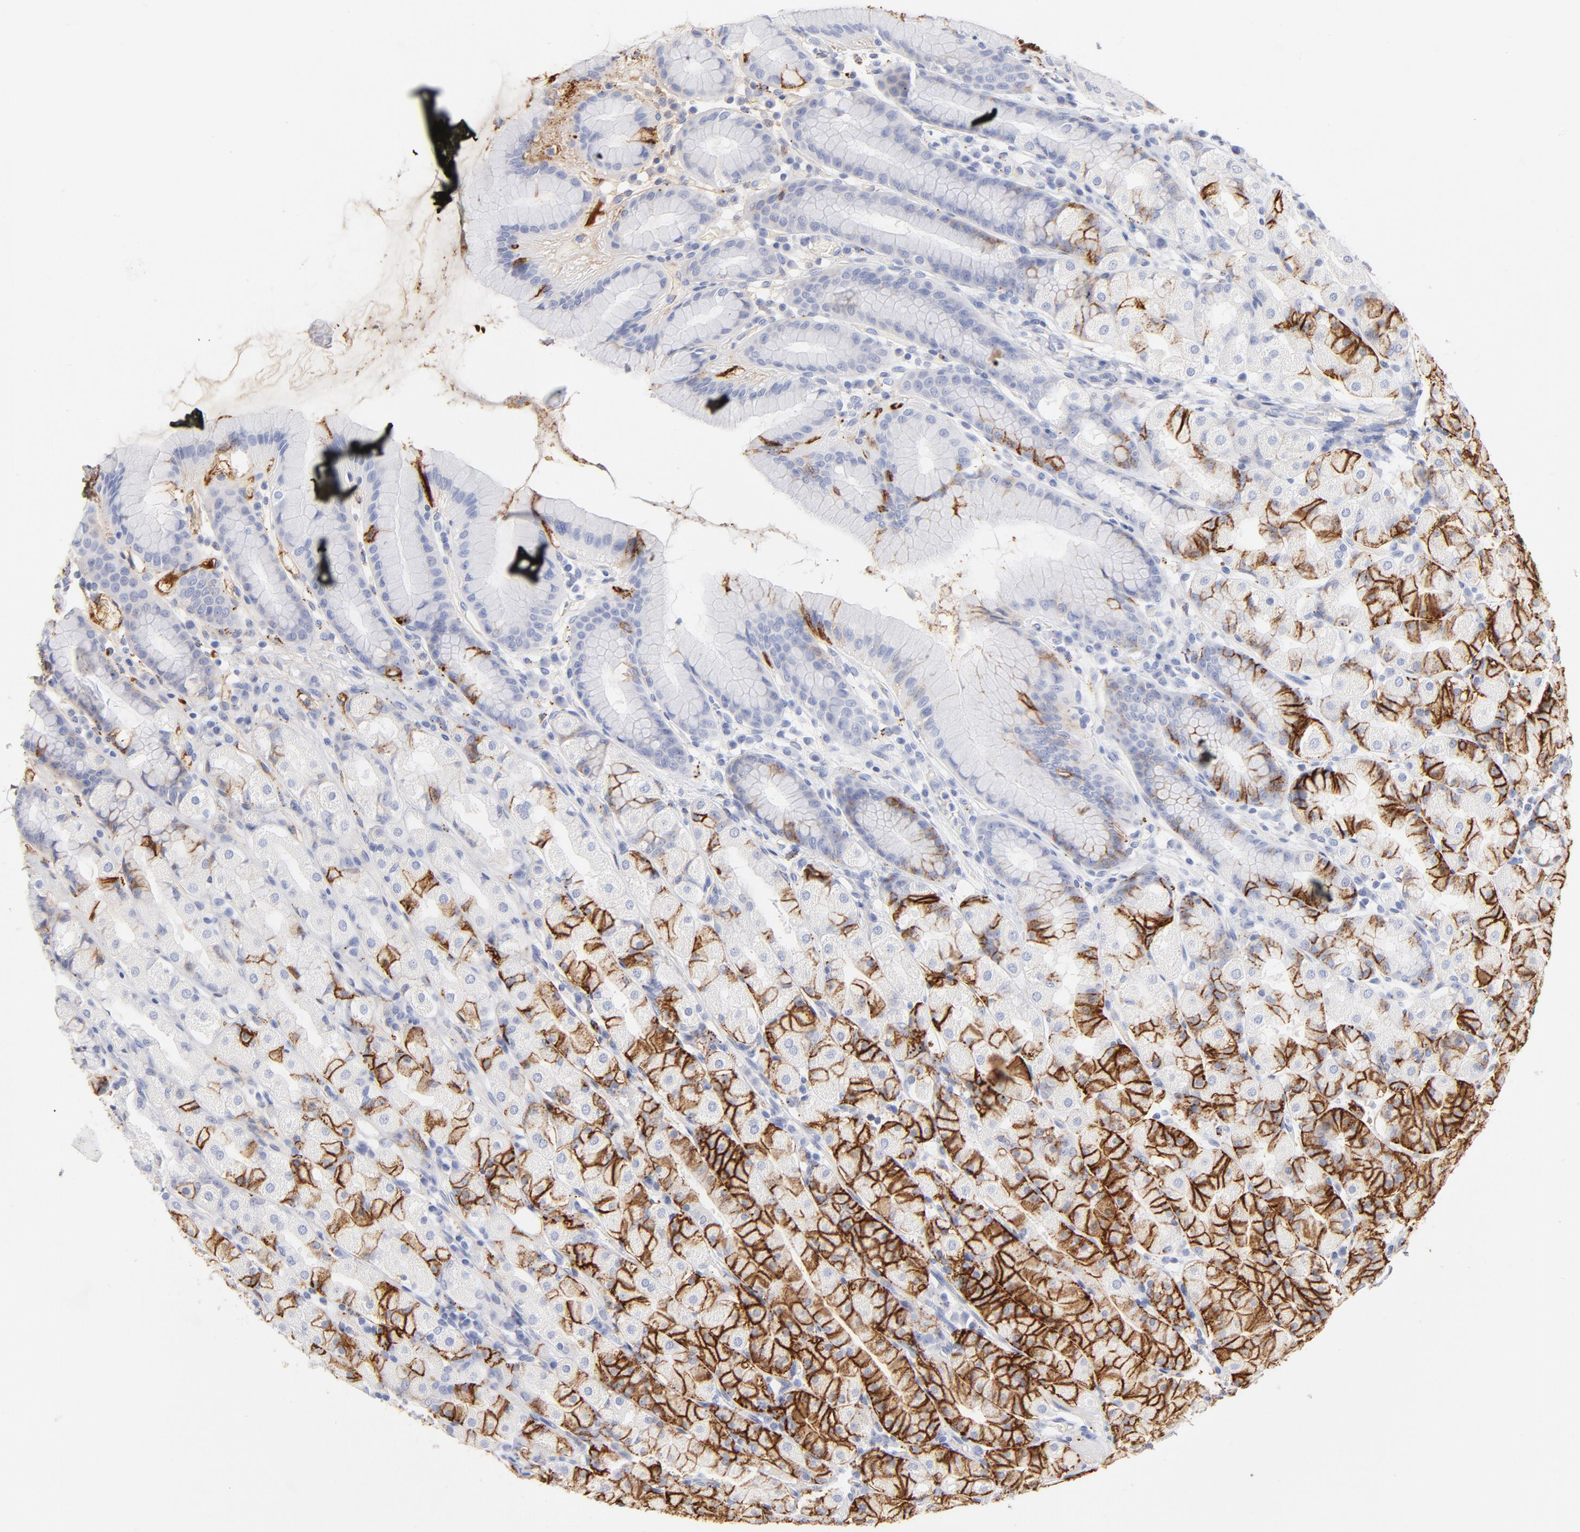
{"staining": {"intensity": "moderate", "quantity": "25%-75%", "location": "cytoplasmic/membranous"}, "tissue": "stomach", "cell_type": "Glandular cells", "image_type": "normal", "snomed": [{"axis": "morphology", "description": "Normal tissue, NOS"}, {"axis": "topography", "description": "Stomach, upper"}], "caption": "Normal stomach exhibits moderate cytoplasmic/membranous positivity in approximately 25%-75% of glandular cells, visualized by immunohistochemistry.", "gene": "C3", "patient": {"sex": "male", "age": 68}}